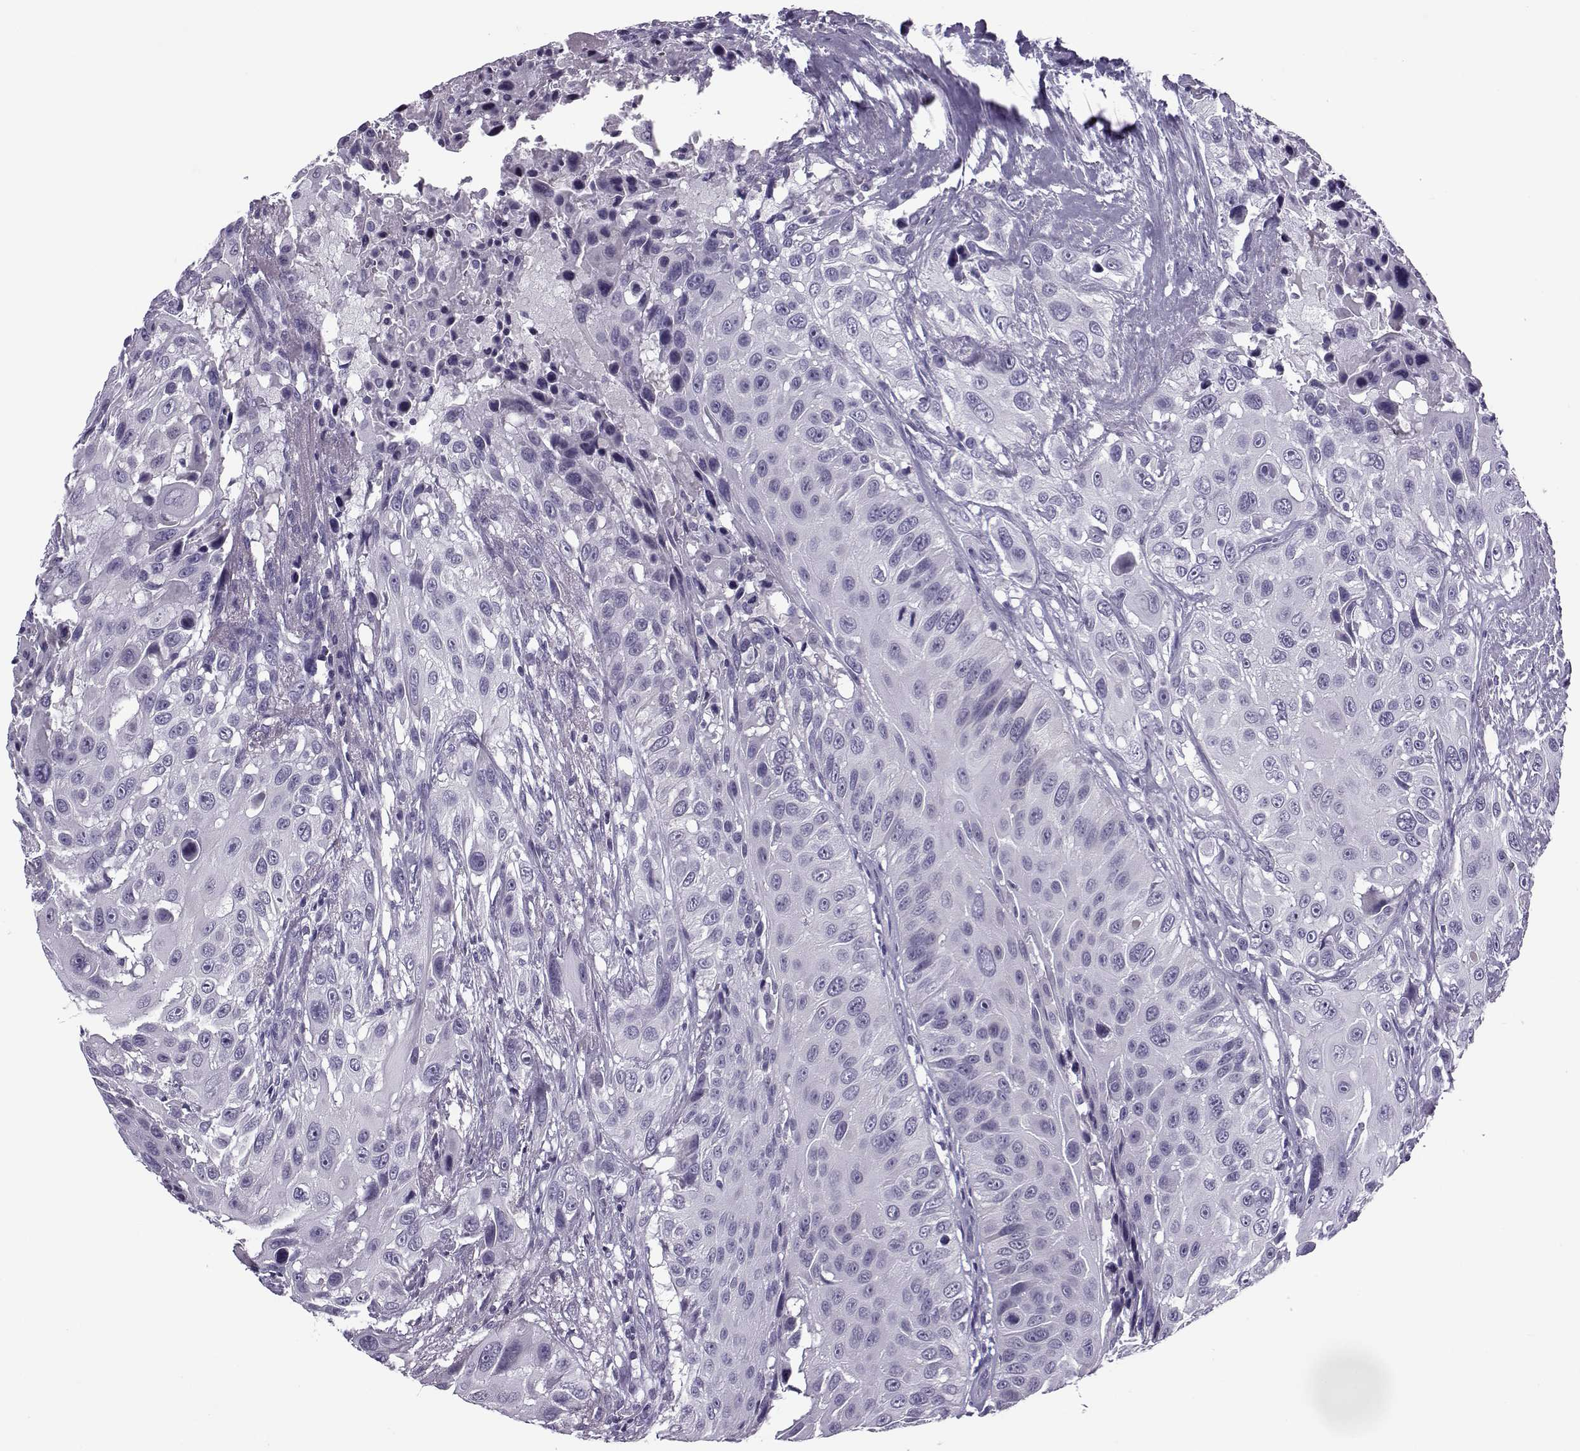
{"staining": {"intensity": "negative", "quantity": "none", "location": "none"}, "tissue": "urothelial cancer", "cell_type": "Tumor cells", "image_type": "cancer", "snomed": [{"axis": "morphology", "description": "Urothelial carcinoma, NOS"}, {"axis": "topography", "description": "Urinary bladder"}], "caption": "Transitional cell carcinoma stained for a protein using immunohistochemistry displays no positivity tumor cells.", "gene": "OIP5", "patient": {"sex": "male", "age": 55}}